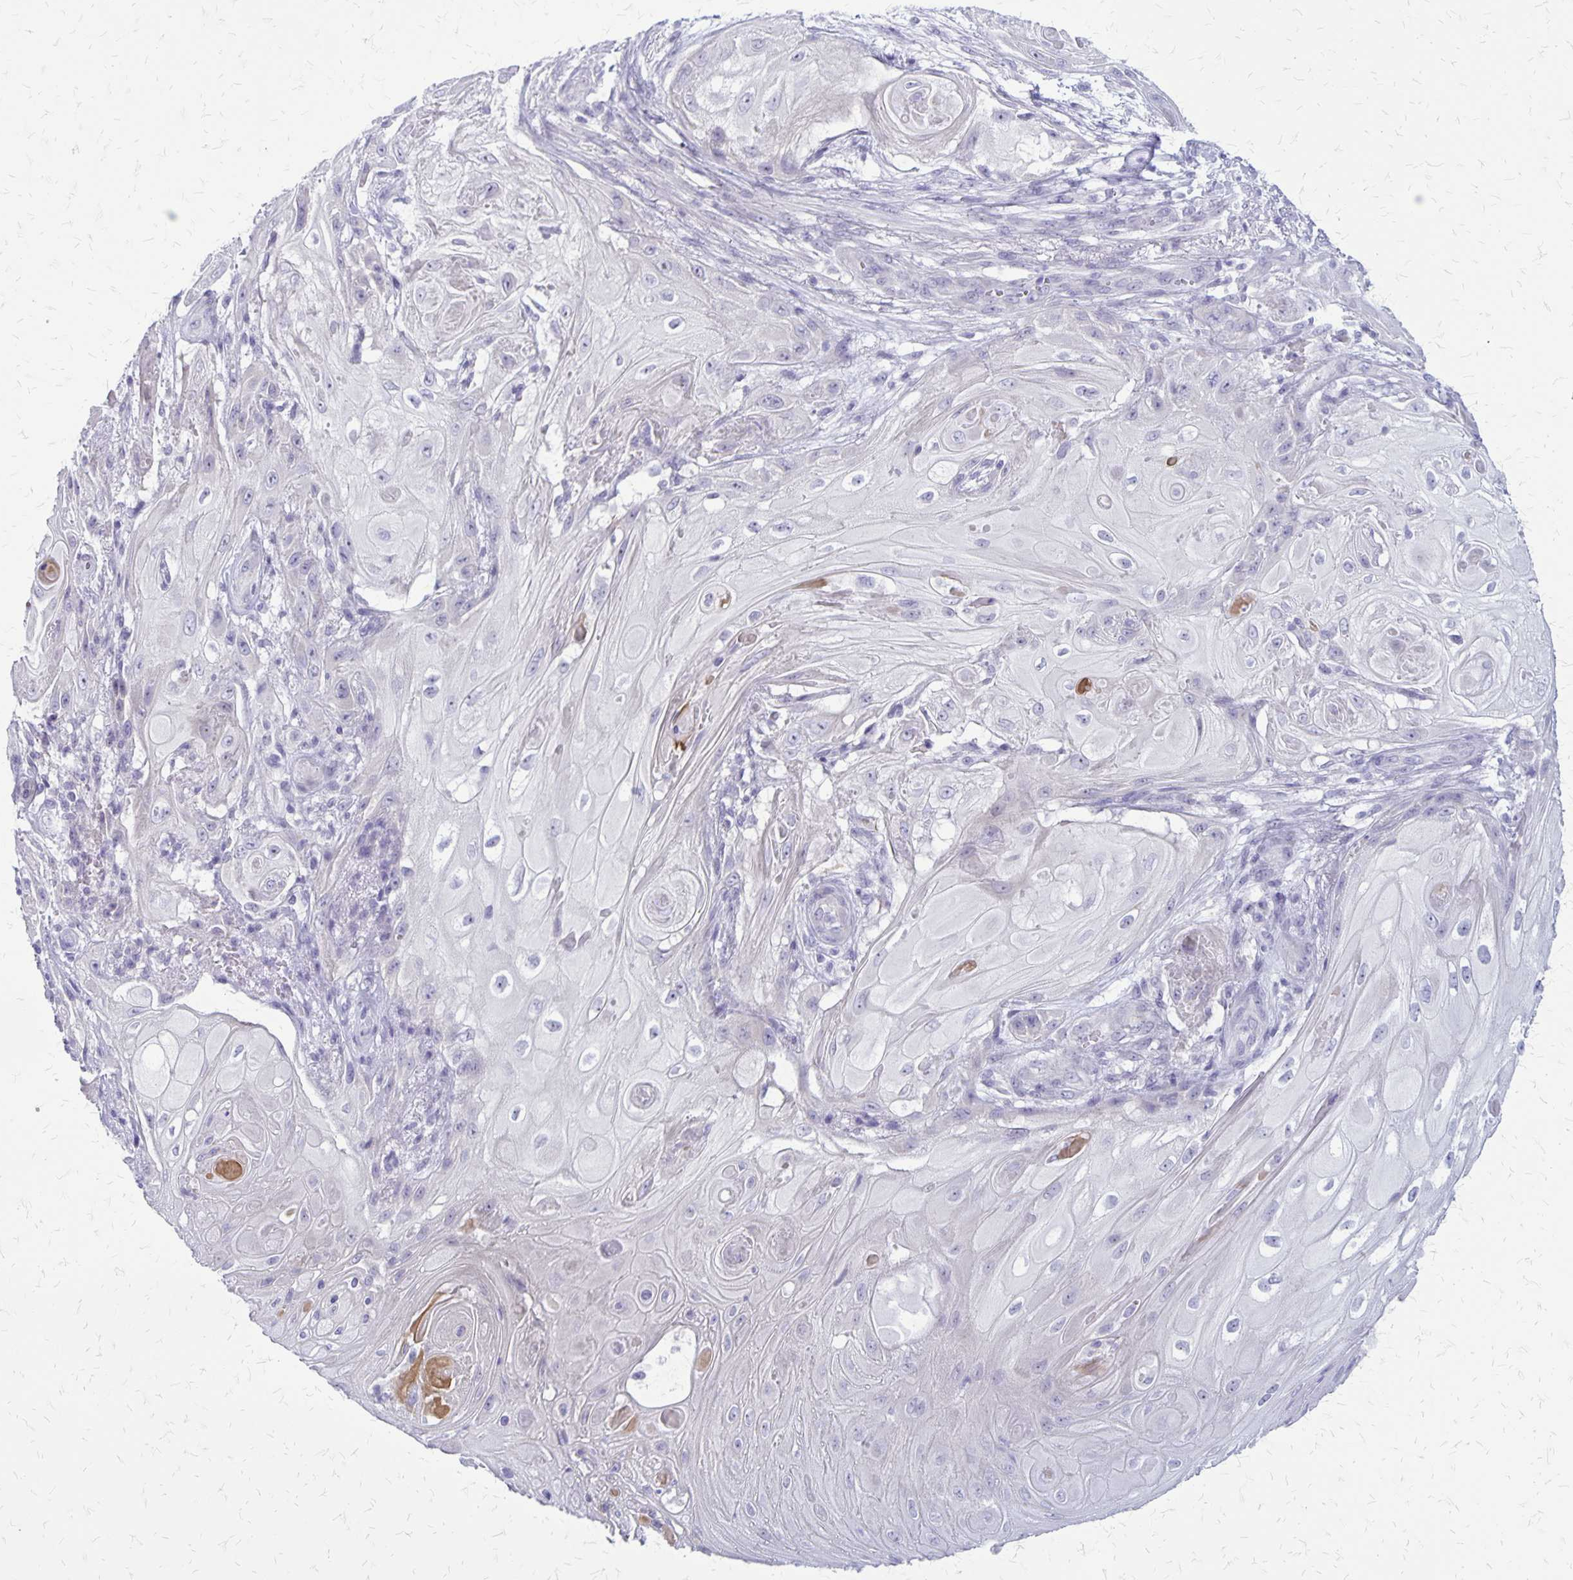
{"staining": {"intensity": "negative", "quantity": "none", "location": "none"}, "tissue": "skin cancer", "cell_type": "Tumor cells", "image_type": "cancer", "snomed": [{"axis": "morphology", "description": "Squamous cell carcinoma, NOS"}, {"axis": "topography", "description": "Skin"}], "caption": "High magnification brightfield microscopy of skin cancer stained with DAB (3,3'-diaminobenzidine) (brown) and counterstained with hematoxylin (blue): tumor cells show no significant positivity.", "gene": "PLXNB3", "patient": {"sex": "male", "age": 62}}